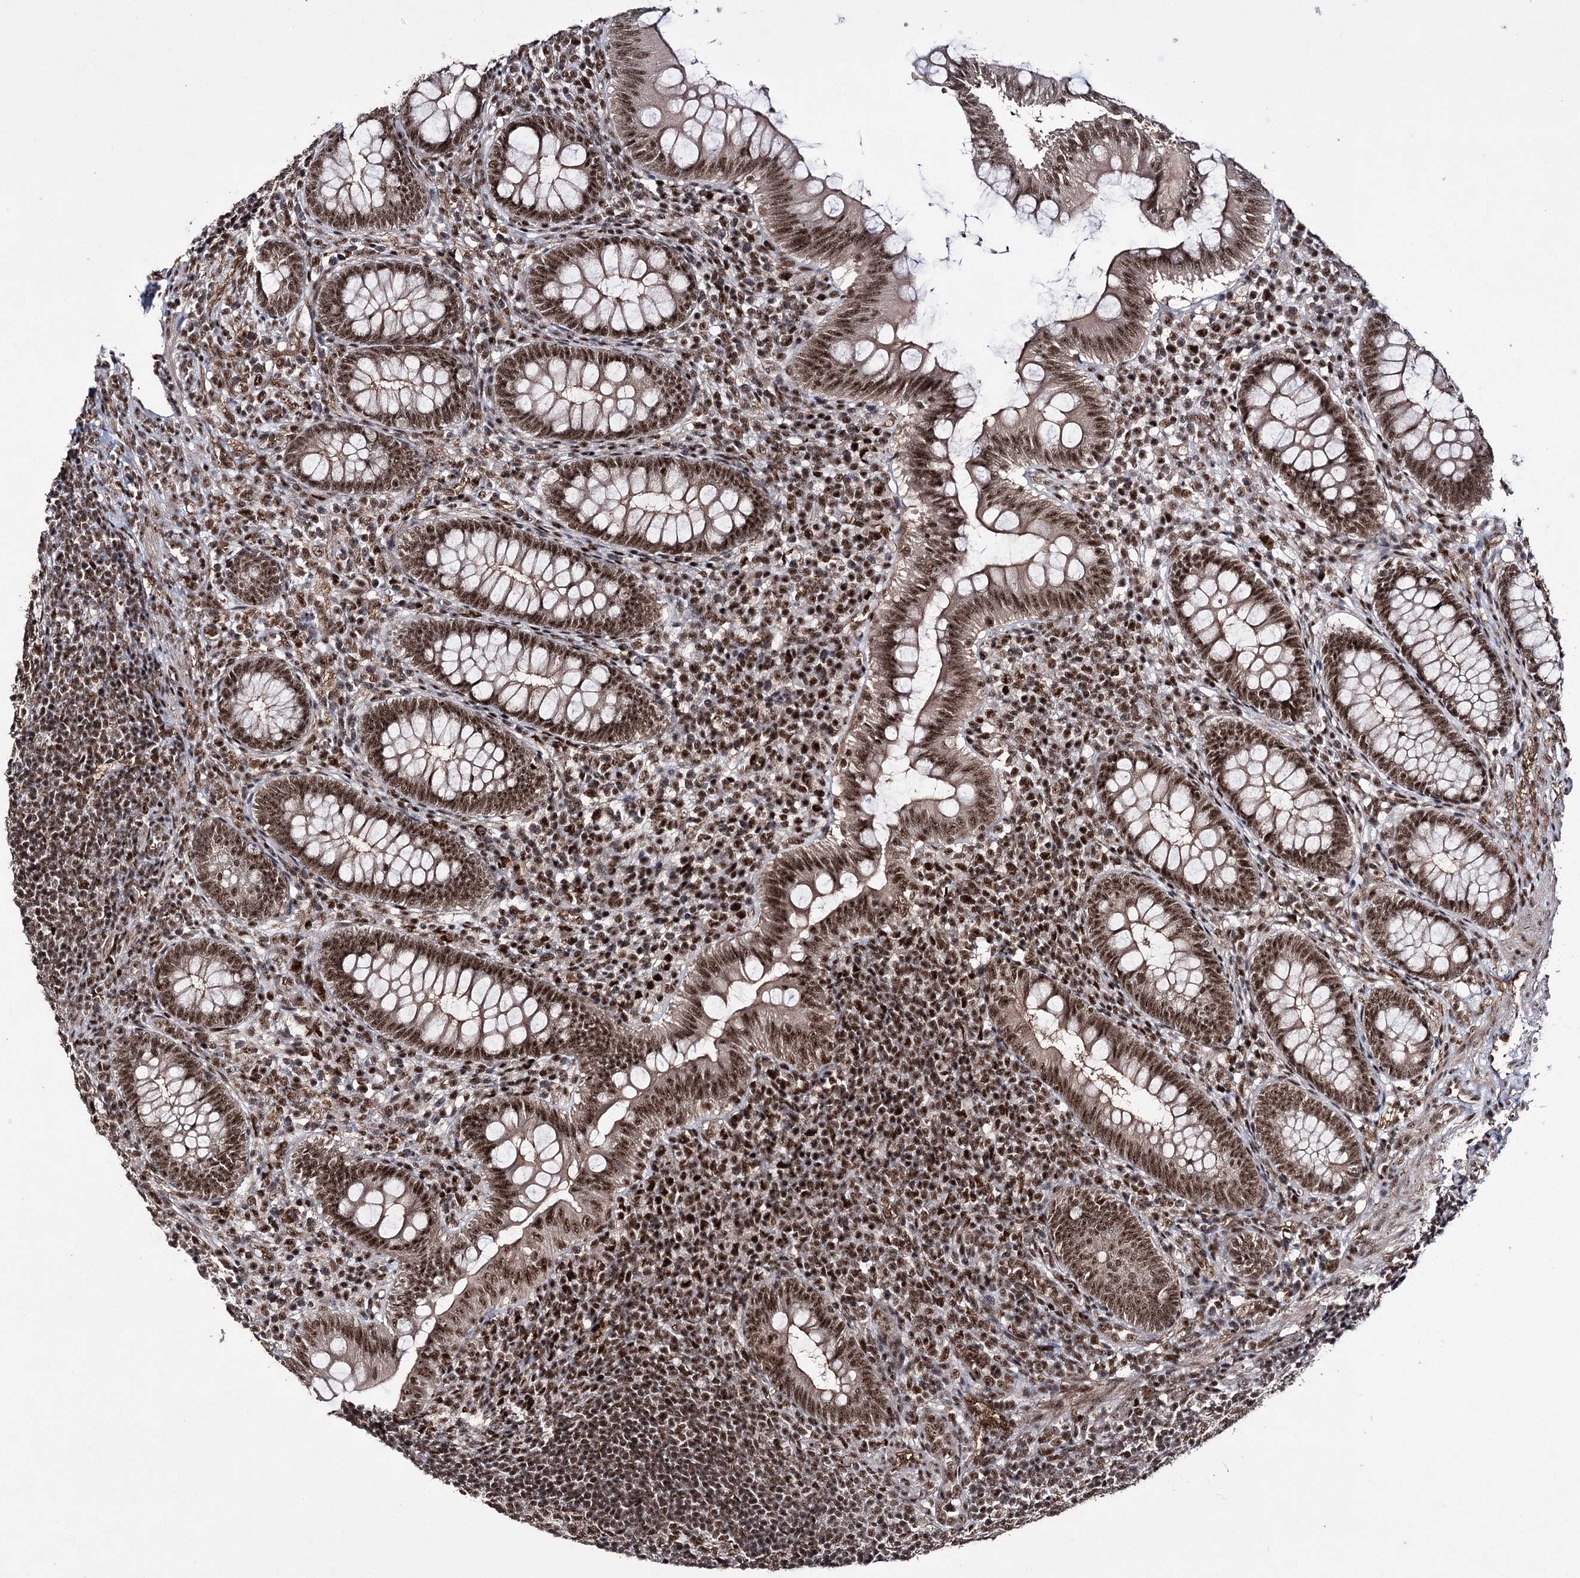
{"staining": {"intensity": "strong", "quantity": ">75%", "location": "nuclear"}, "tissue": "appendix", "cell_type": "Glandular cells", "image_type": "normal", "snomed": [{"axis": "morphology", "description": "Normal tissue, NOS"}, {"axis": "topography", "description": "Appendix"}], "caption": "A micrograph showing strong nuclear staining in approximately >75% of glandular cells in normal appendix, as visualized by brown immunohistochemical staining.", "gene": "PRPF40A", "patient": {"sex": "male", "age": 14}}